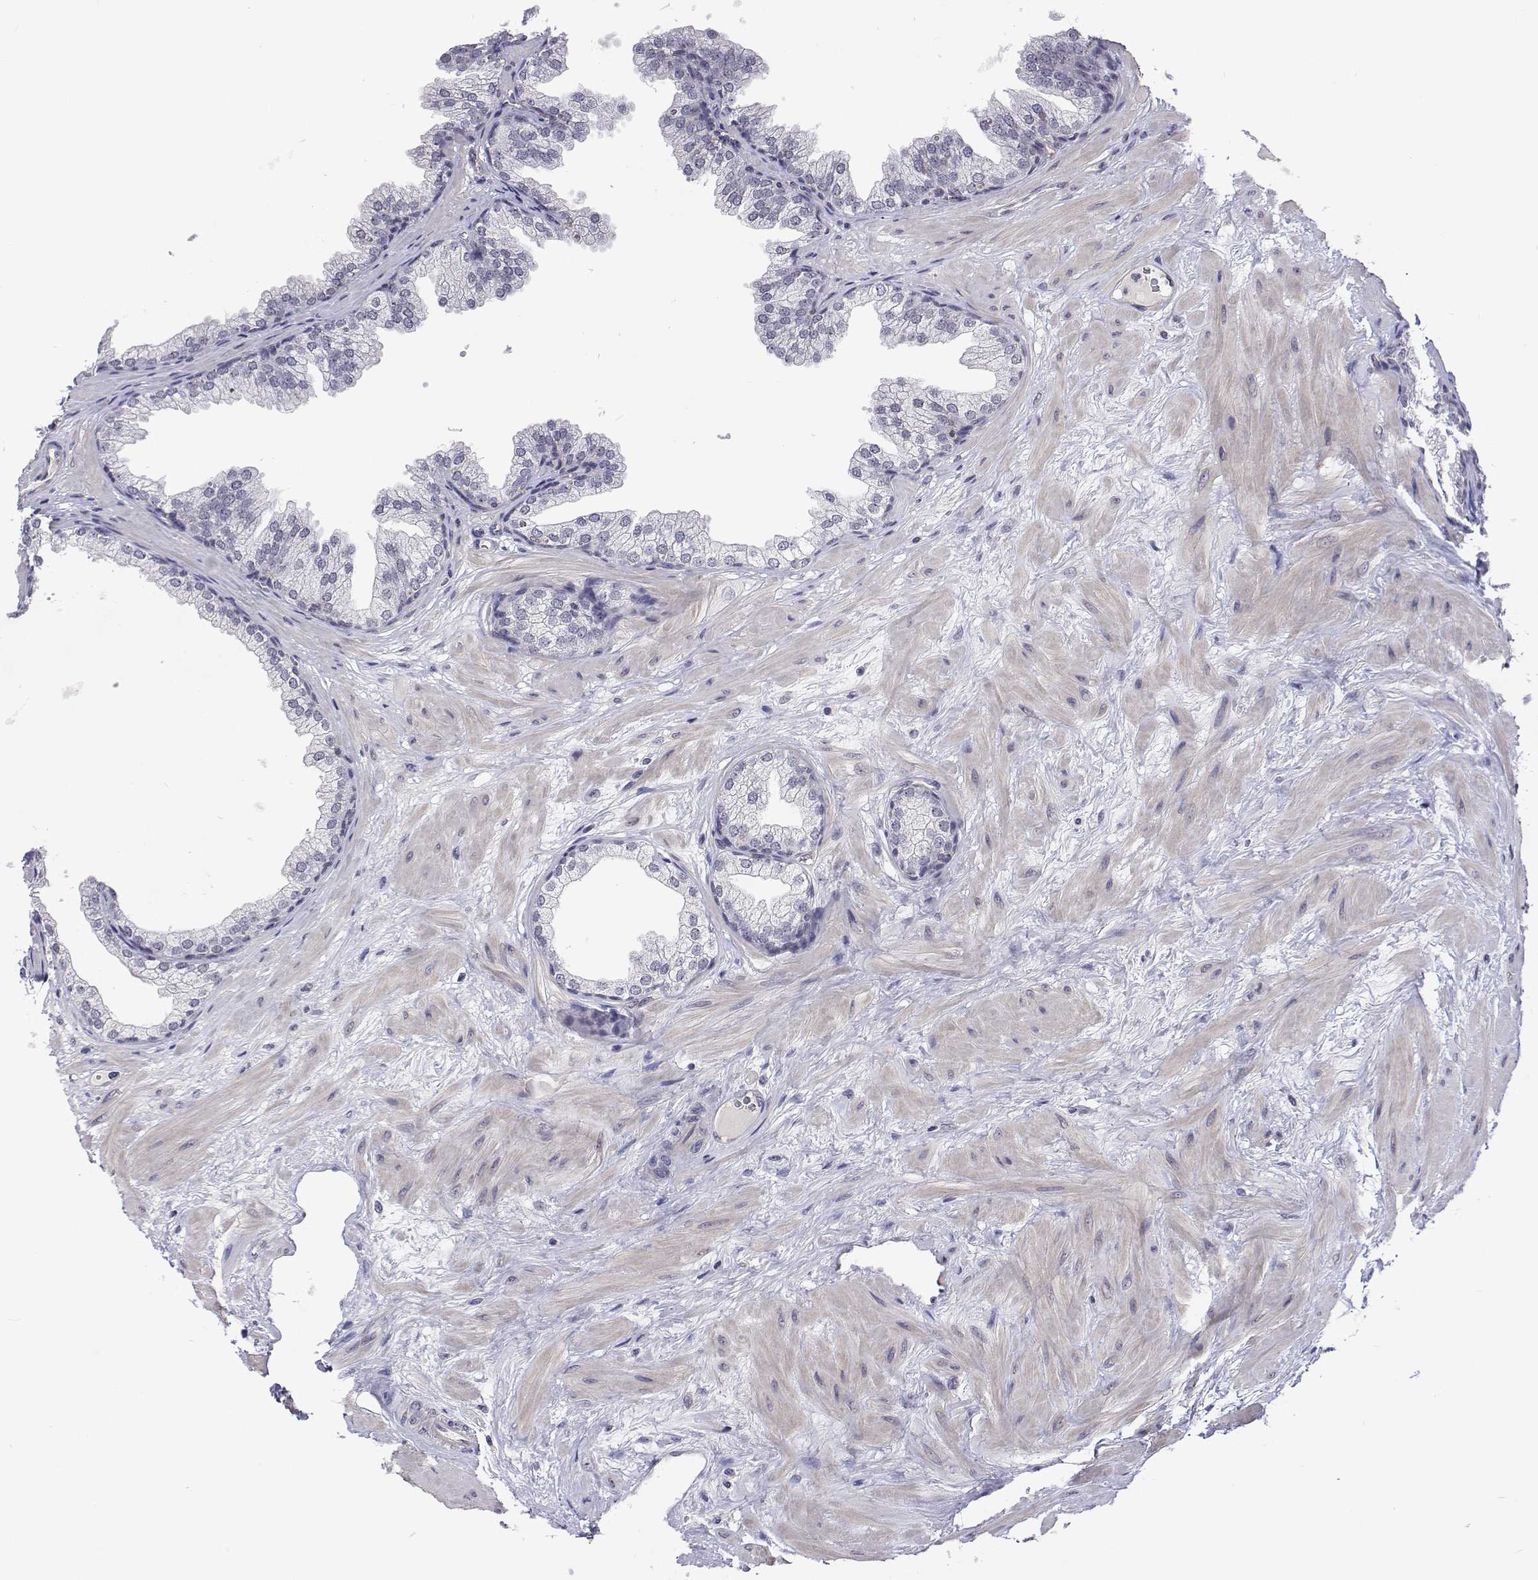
{"staining": {"intensity": "negative", "quantity": "none", "location": "none"}, "tissue": "prostate", "cell_type": "Glandular cells", "image_type": "normal", "snomed": [{"axis": "morphology", "description": "Normal tissue, NOS"}, {"axis": "topography", "description": "Prostate"}], "caption": "High power microscopy histopathology image of an immunohistochemistry micrograph of normal prostate, revealing no significant staining in glandular cells.", "gene": "NHP2", "patient": {"sex": "male", "age": 37}}